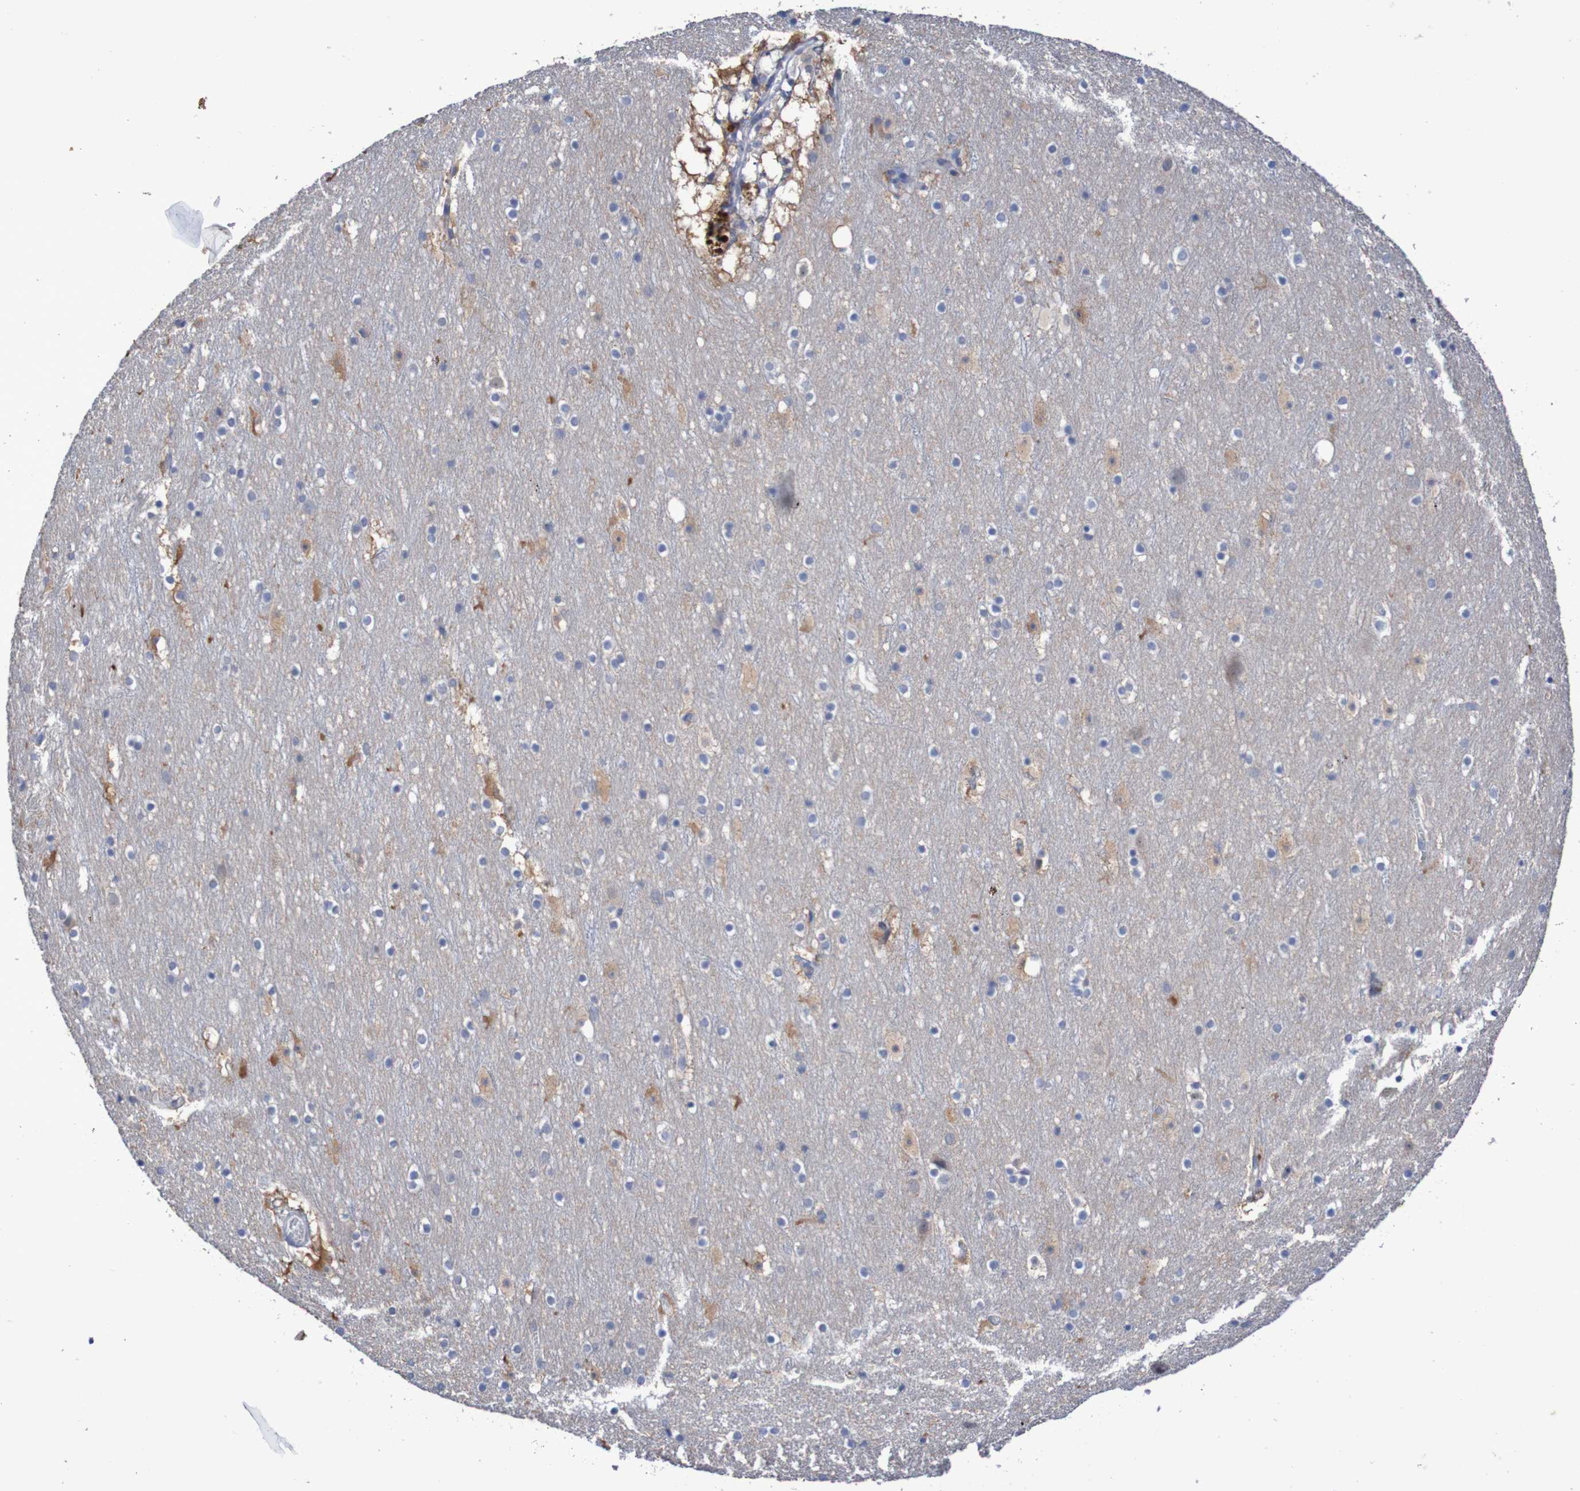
{"staining": {"intensity": "negative", "quantity": "none", "location": "none"}, "tissue": "cerebral cortex", "cell_type": "Endothelial cells", "image_type": "normal", "snomed": [{"axis": "morphology", "description": "Normal tissue, NOS"}, {"axis": "topography", "description": "Cerebral cortex"}], "caption": "DAB (3,3'-diaminobenzidine) immunohistochemical staining of normal human cerebral cortex displays no significant positivity in endothelial cells.", "gene": "C3orf18", "patient": {"sex": "male", "age": 45}}